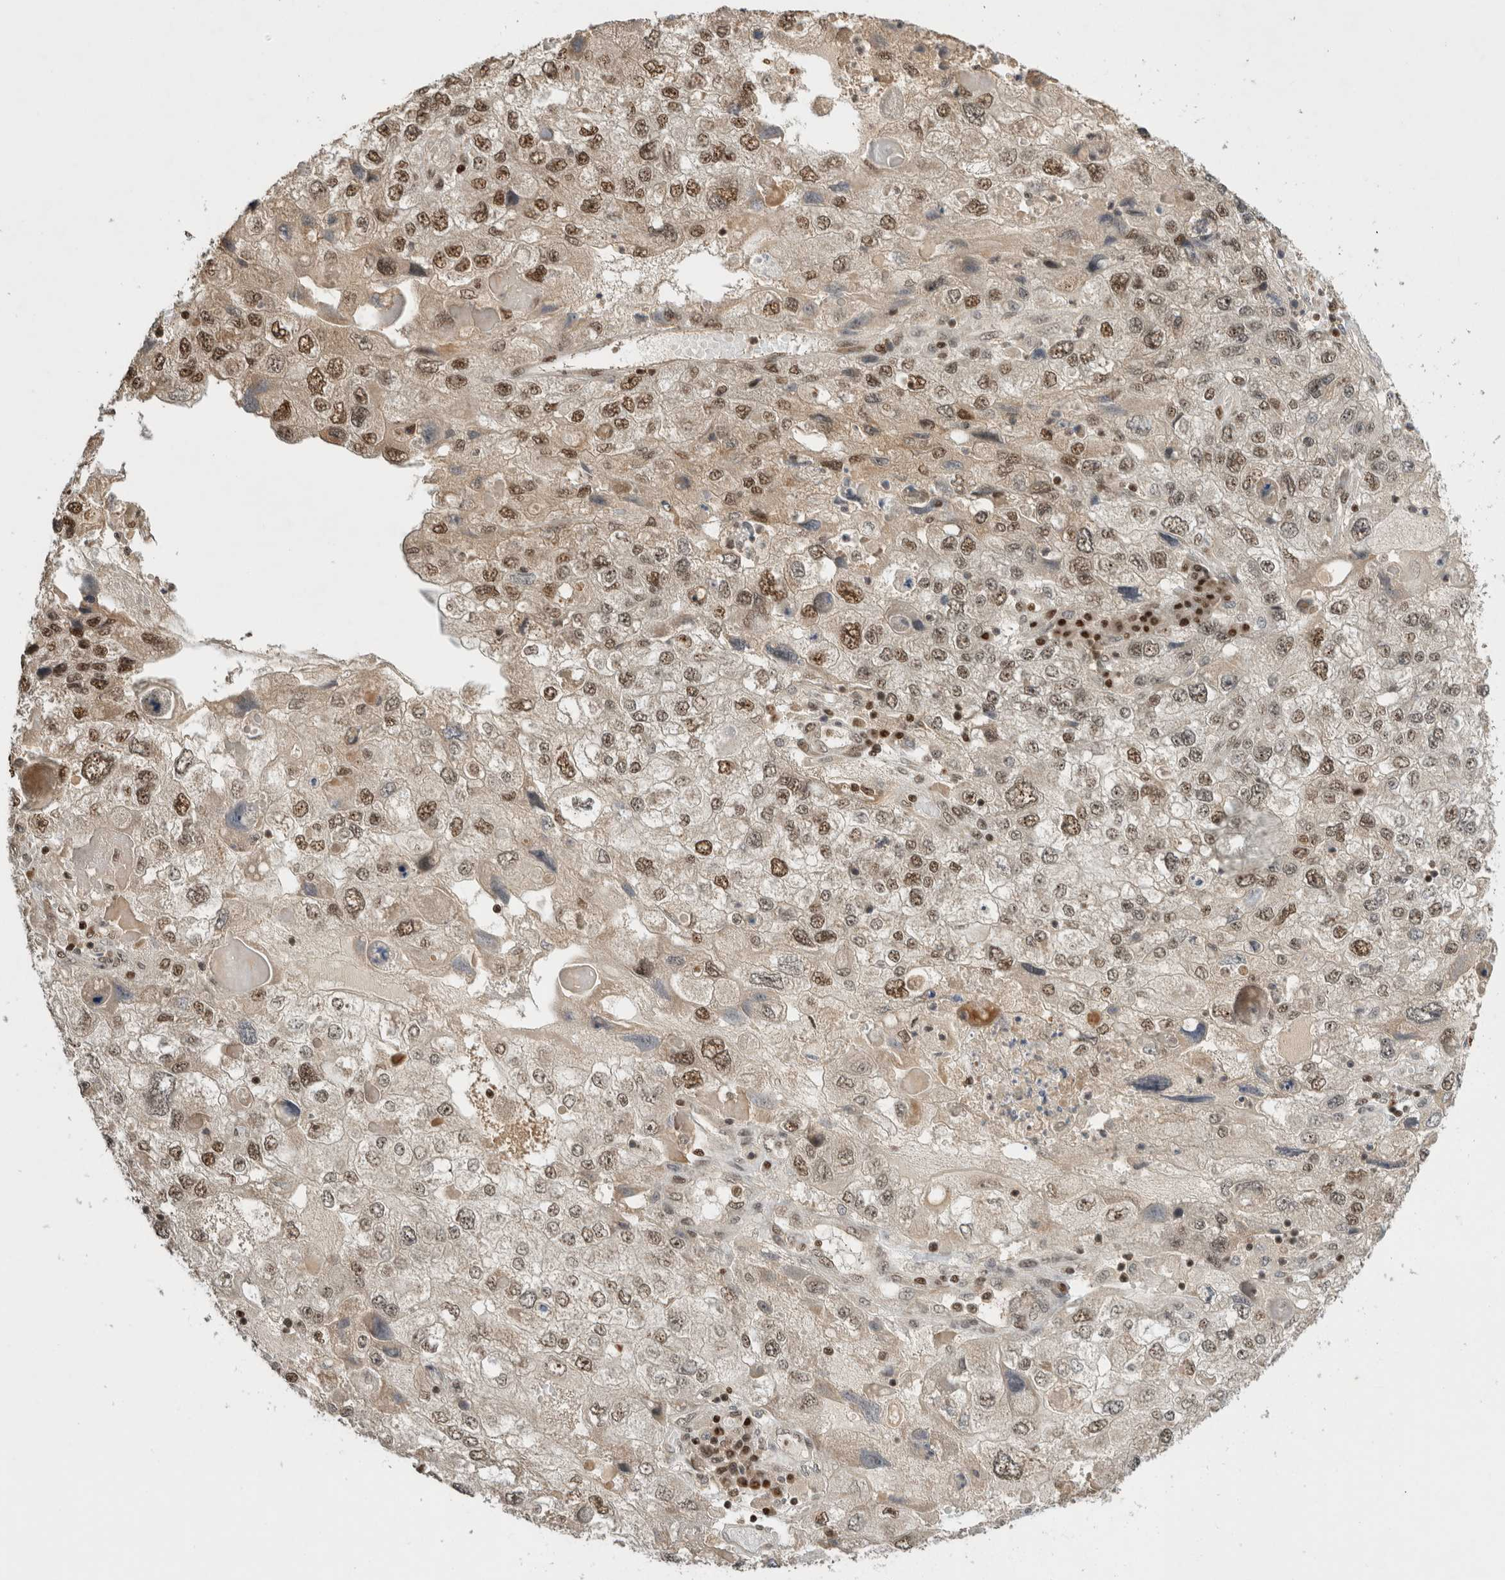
{"staining": {"intensity": "strong", "quantity": "25%-75%", "location": "nuclear"}, "tissue": "endometrial cancer", "cell_type": "Tumor cells", "image_type": "cancer", "snomed": [{"axis": "morphology", "description": "Adenocarcinoma, NOS"}, {"axis": "topography", "description": "Endometrium"}], "caption": "Strong nuclear positivity is appreciated in approximately 25%-75% of tumor cells in endometrial adenocarcinoma.", "gene": "SNRNP40", "patient": {"sex": "female", "age": 49}}